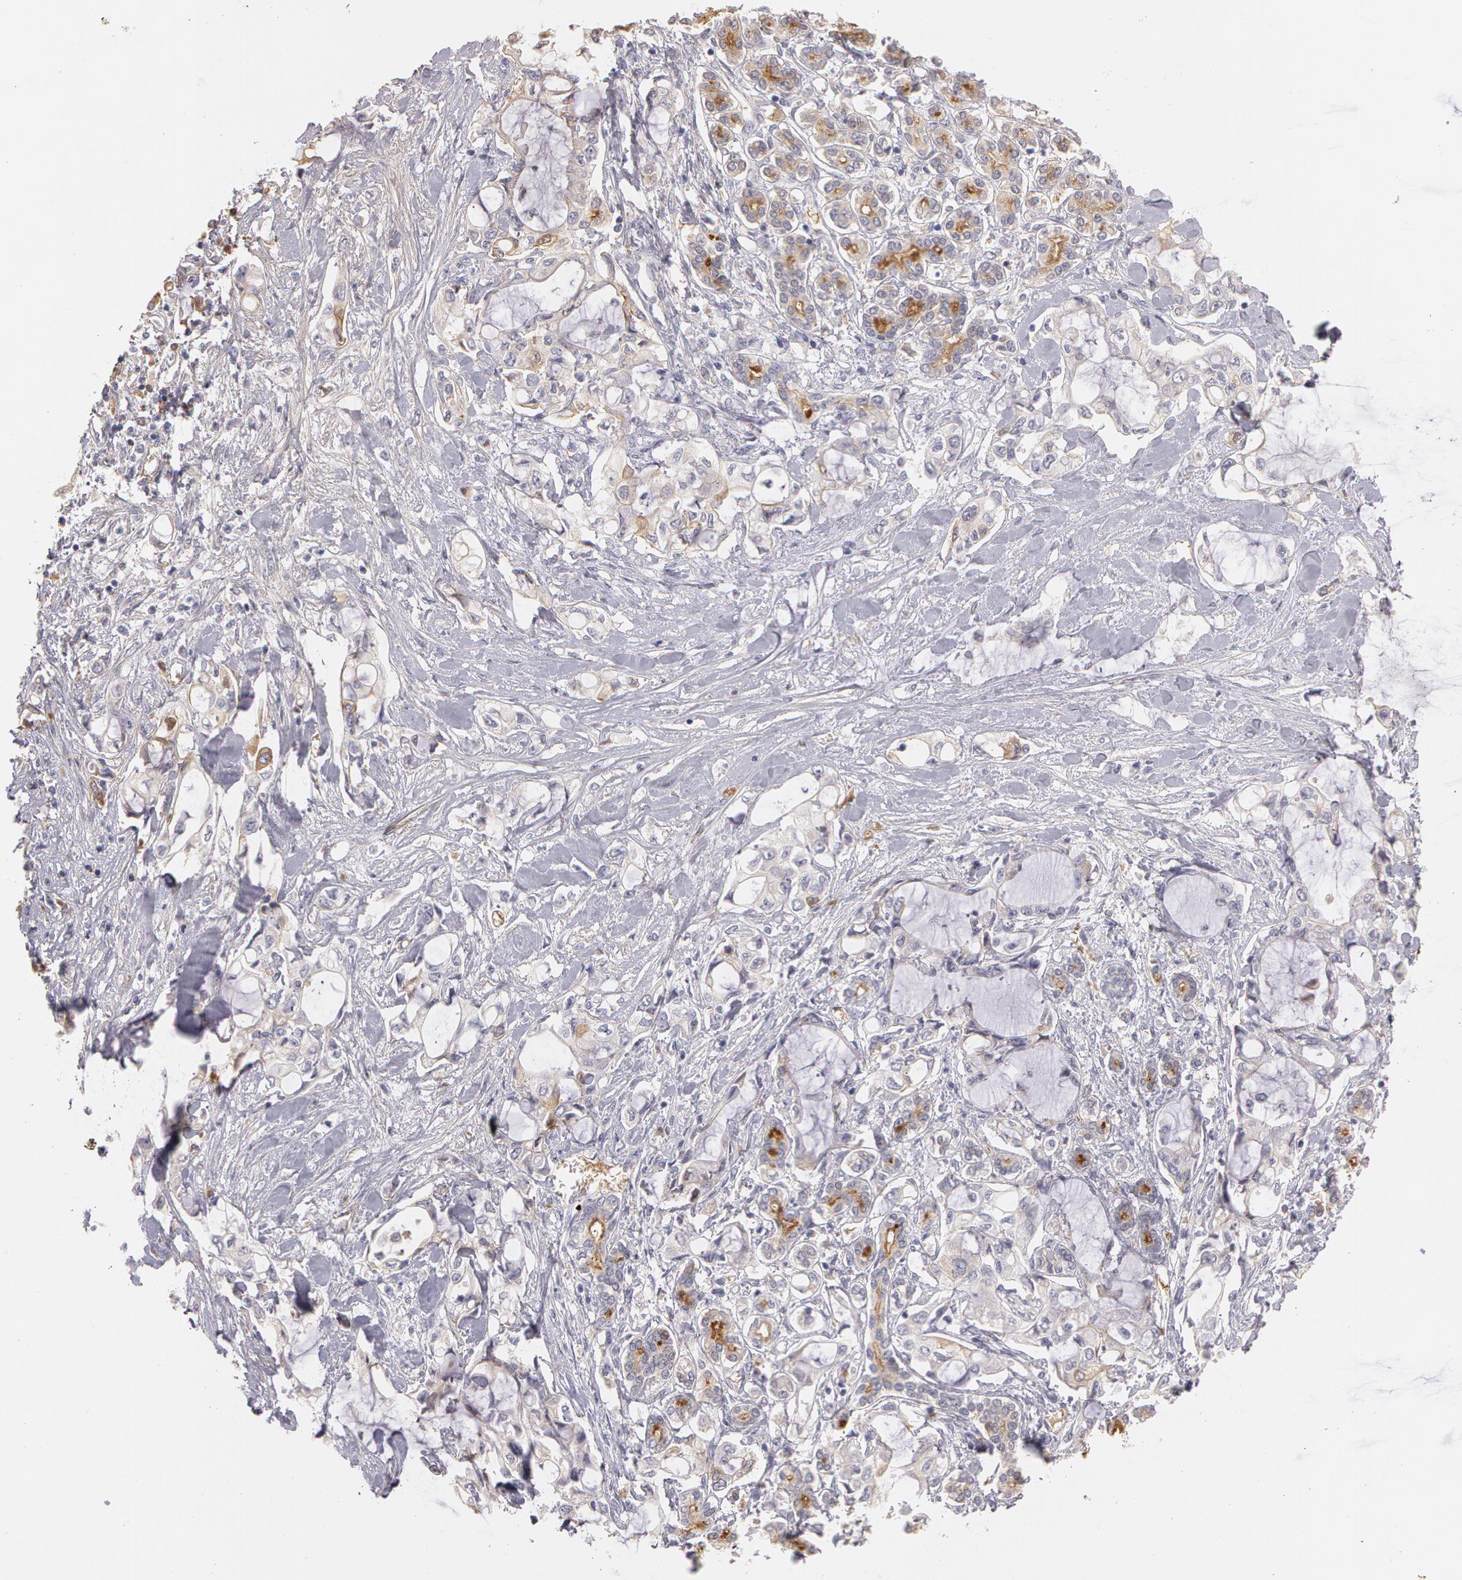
{"staining": {"intensity": "negative", "quantity": "none", "location": "none"}, "tissue": "pancreatic cancer", "cell_type": "Tumor cells", "image_type": "cancer", "snomed": [{"axis": "morphology", "description": "Adenocarcinoma, NOS"}, {"axis": "topography", "description": "Pancreas"}], "caption": "Human pancreatic adenocarcinoma stained for a protein using immunohistochemistry (IHC) shows no expression in tumor cells.", "gene": "C1R", "patient": {"sex": "female", "age": 70}}